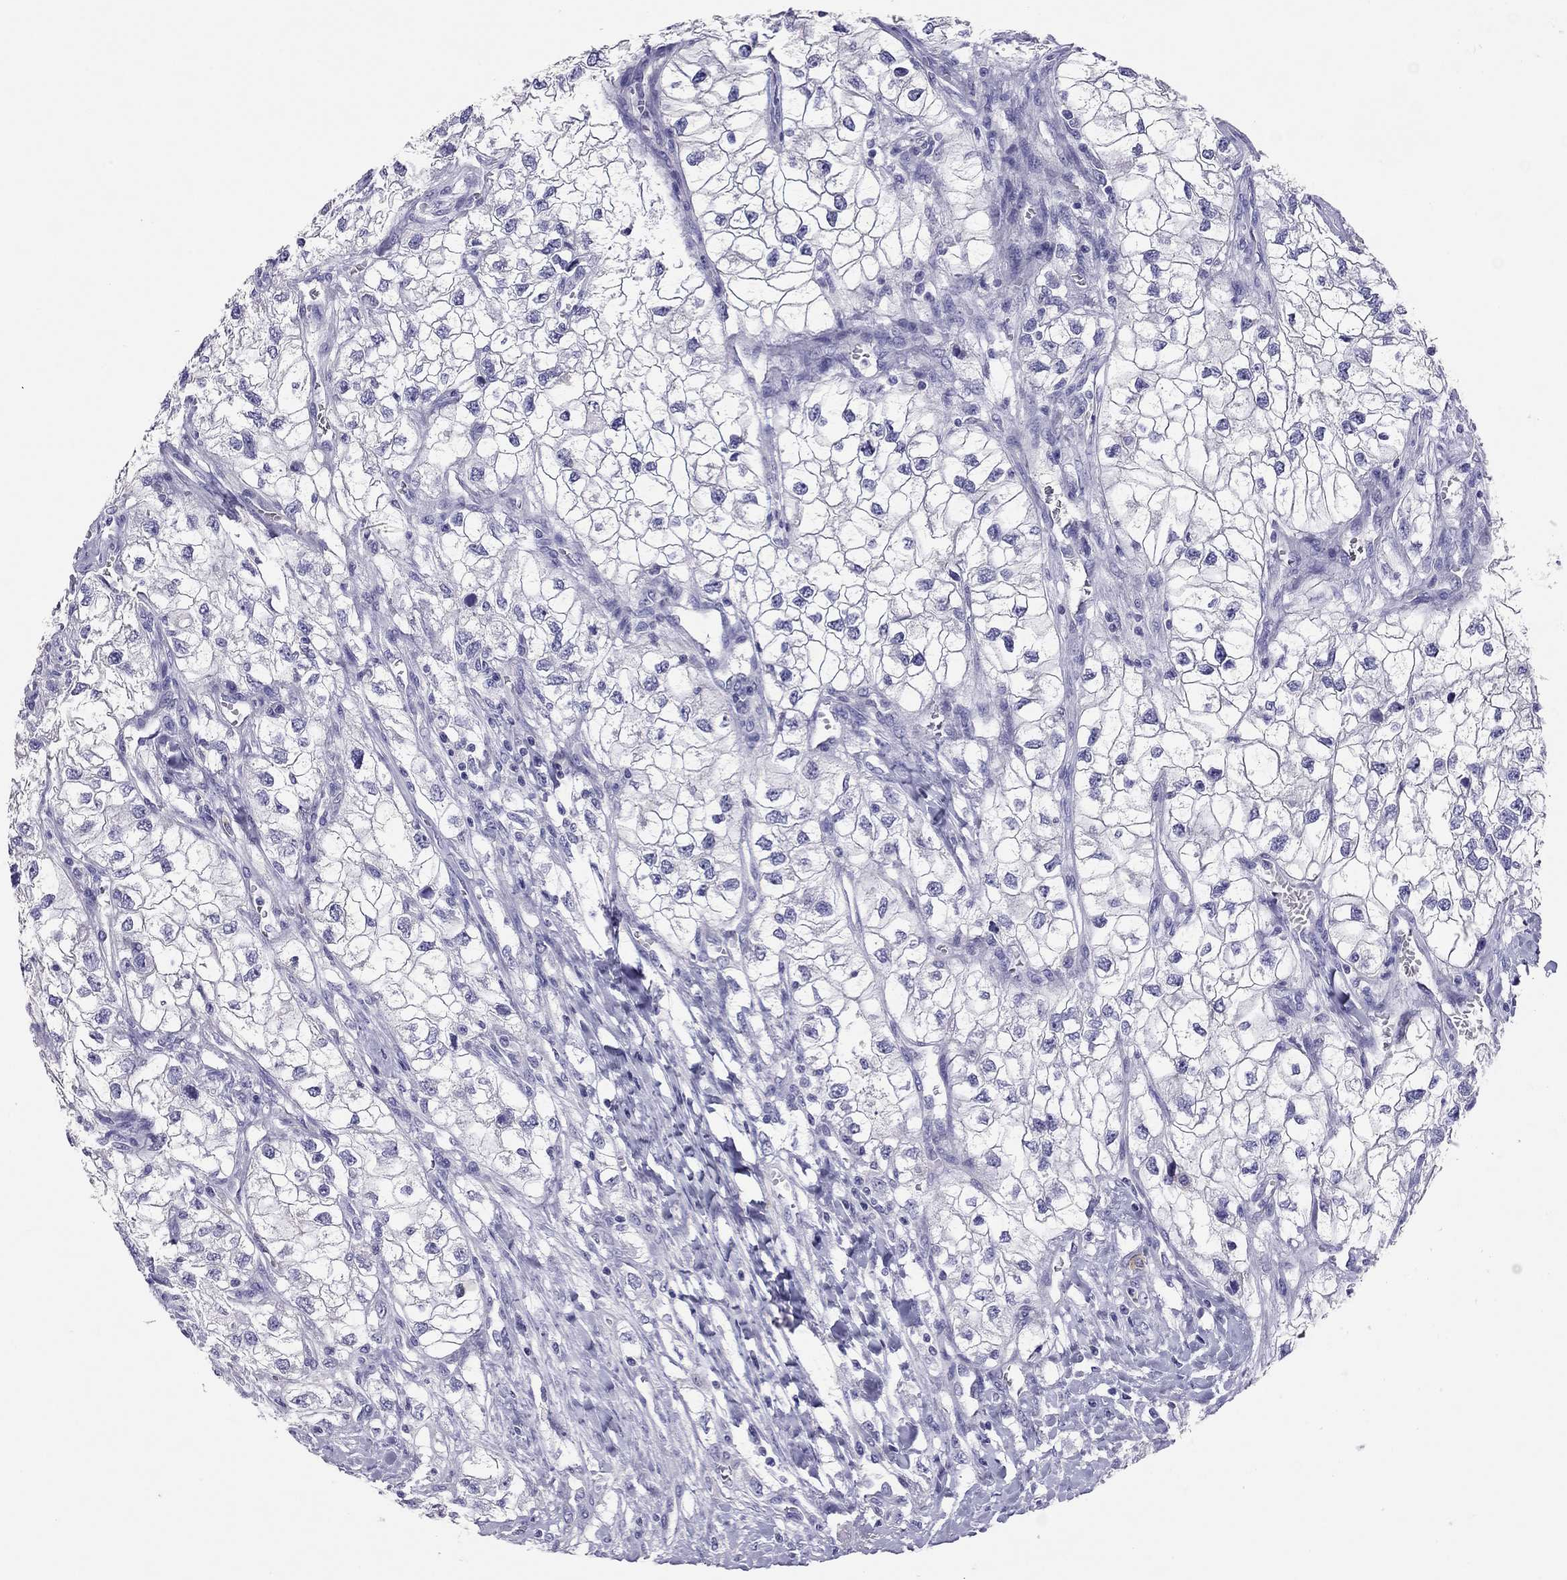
{"staining": {"intensity": "negative", "quantity": "none", "location": "none"}, "tissue": "renal cancer", "cell_type": "Tumor cells", "image_type": "cancer", "snomed": [{"axis": "morphology", "description": "Adenocarcinoma, NOS"}, {"axis": "topography", "description": "Kidney"}], "caption": "Protein analysis of renal adenocarcinoma shows no significant staining in tumor cells.", "gene": "CALHM1", "patient": {"sex": "male", "age": 59}}